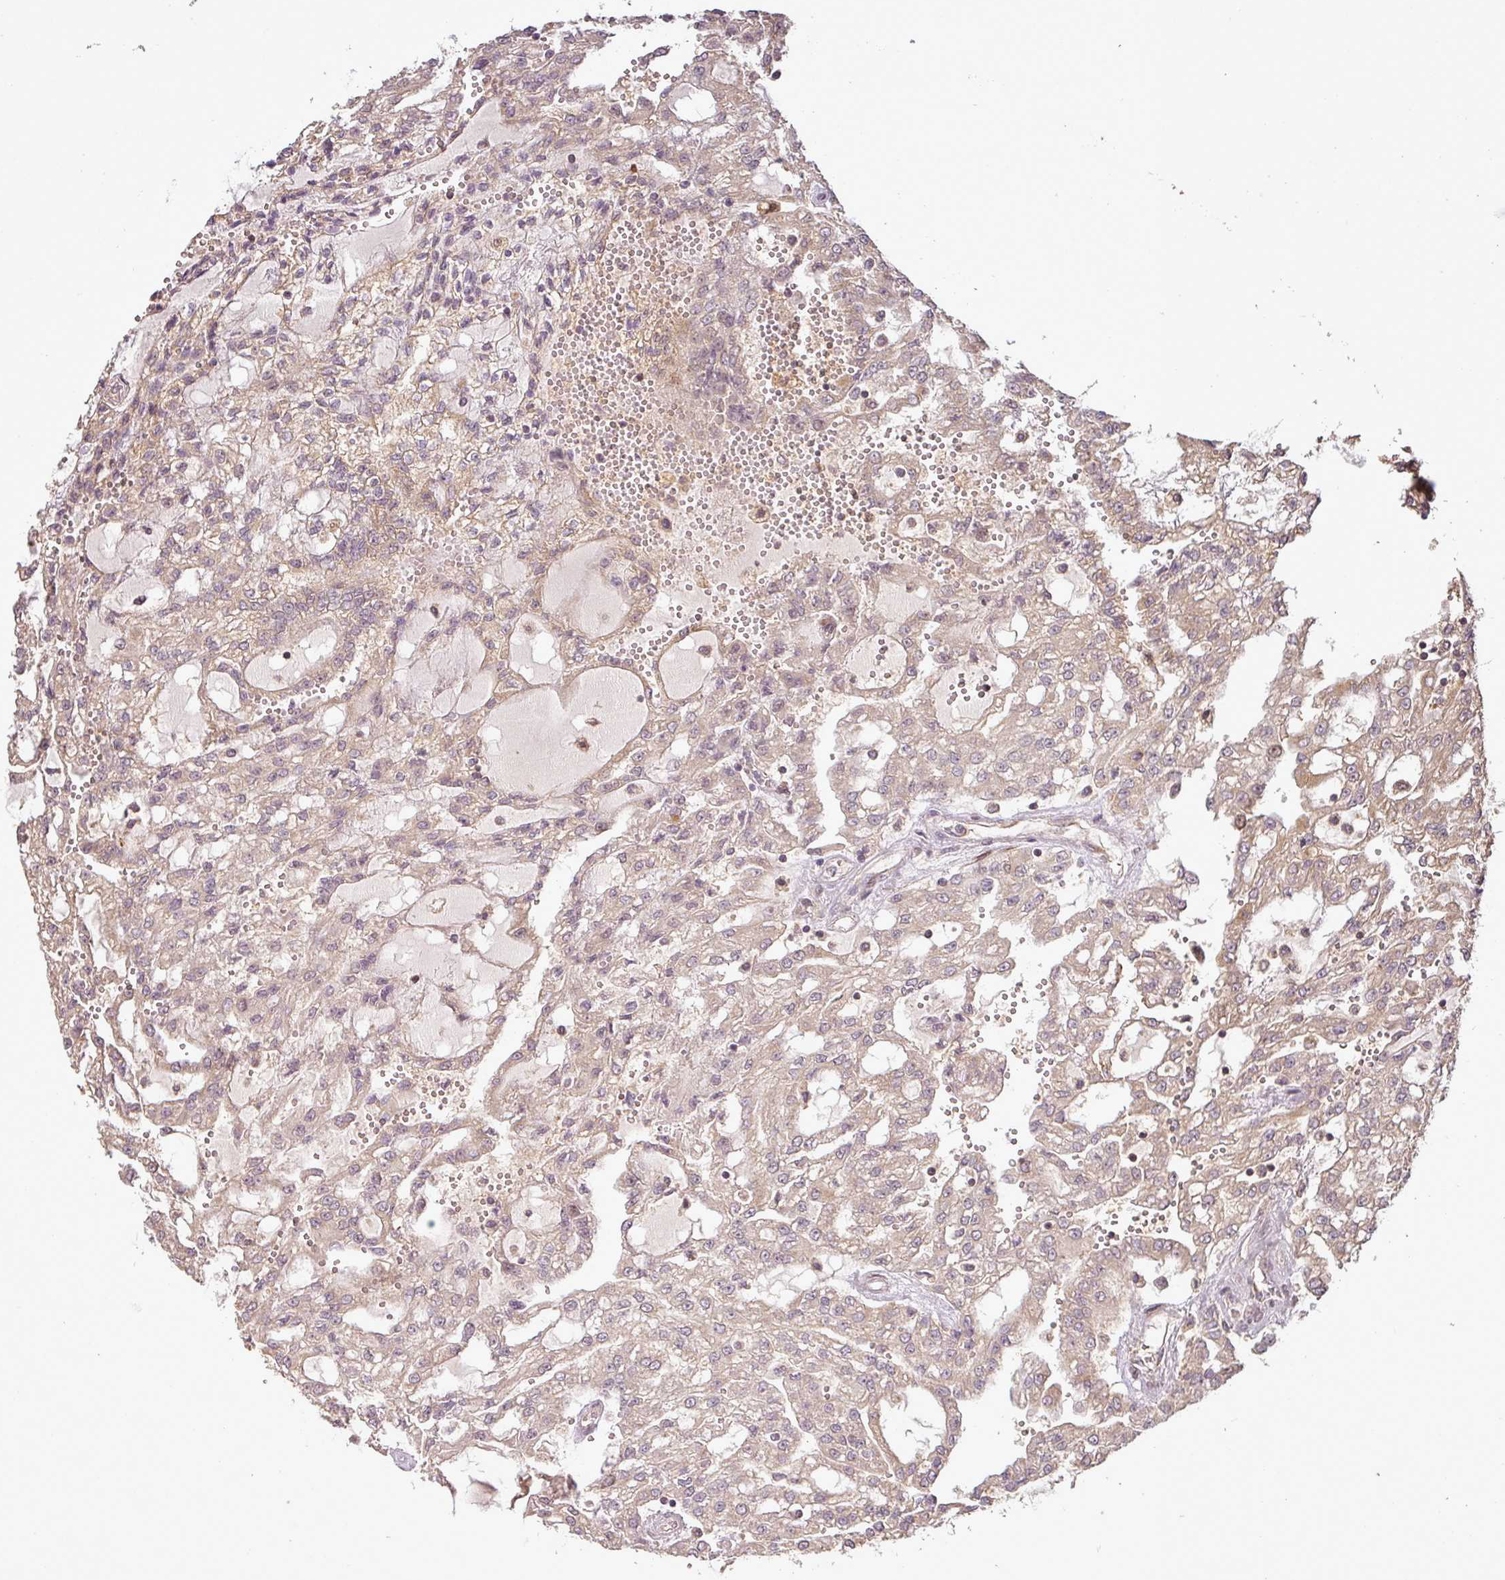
{"staining": {"intensity": "weak", "quantity": ">75%", "location": "cytoplasmic/membranous"}, "tissue": "renal cancer", "cell_type": "Tumor cells", "image_type": "cancer", "snomed": [{"axis": "morphology", "description": "Adenocarcinoma, NOS"}, {"axis": "topography", "description": "Kidney"}], "caption": "DAB immunohistochemical staining of human renal adenocarcinoma demonstrates weak cytoplasmic/membranous protein expression in approximately >75% of tumor cells. The protein is stained brown, and the nuclei are stained in blue (DAB IHC with brightfield microscopy, high magnification).", "gene": "FAIM", "patient": {"sex": "male", "age": 63}}